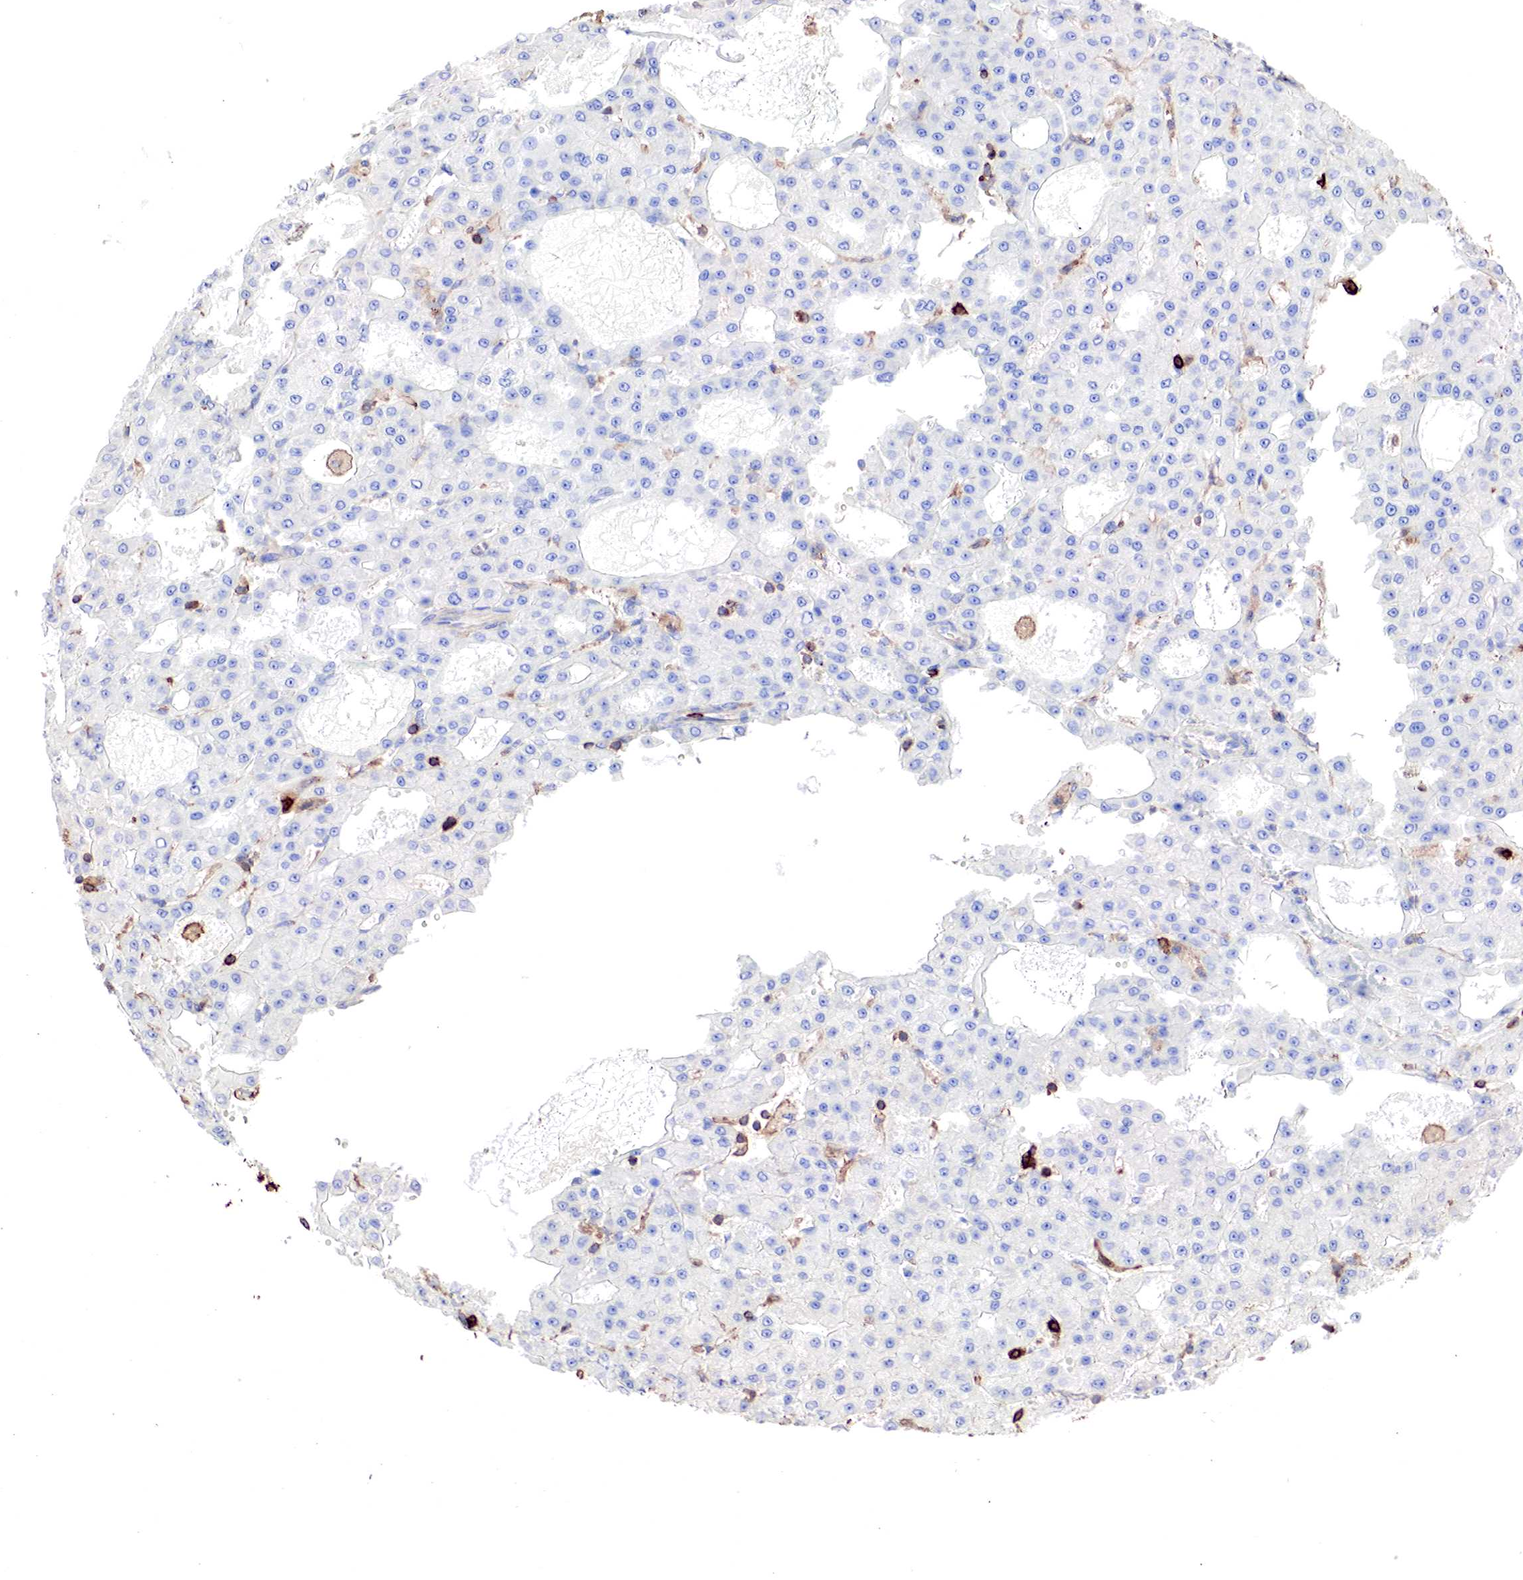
{"staining": {"intensity": "negative", "quantity": "none", "location": "none"}, "tissue": "liver cancer", "cell_type": "Tumor cells", "image_type": "cancer", "snomed": [{"axis": "morphology", "description": "Carcinoma, Hepatocellular, NOS"}, {"axis": "topography", "description": "Liver"}], "caption": "Human liver cancer stained for a protein using IHC displays no positivity in tumor cells.", "gene": "G6PD", "patient": {"sex": "male", "age": 47}}